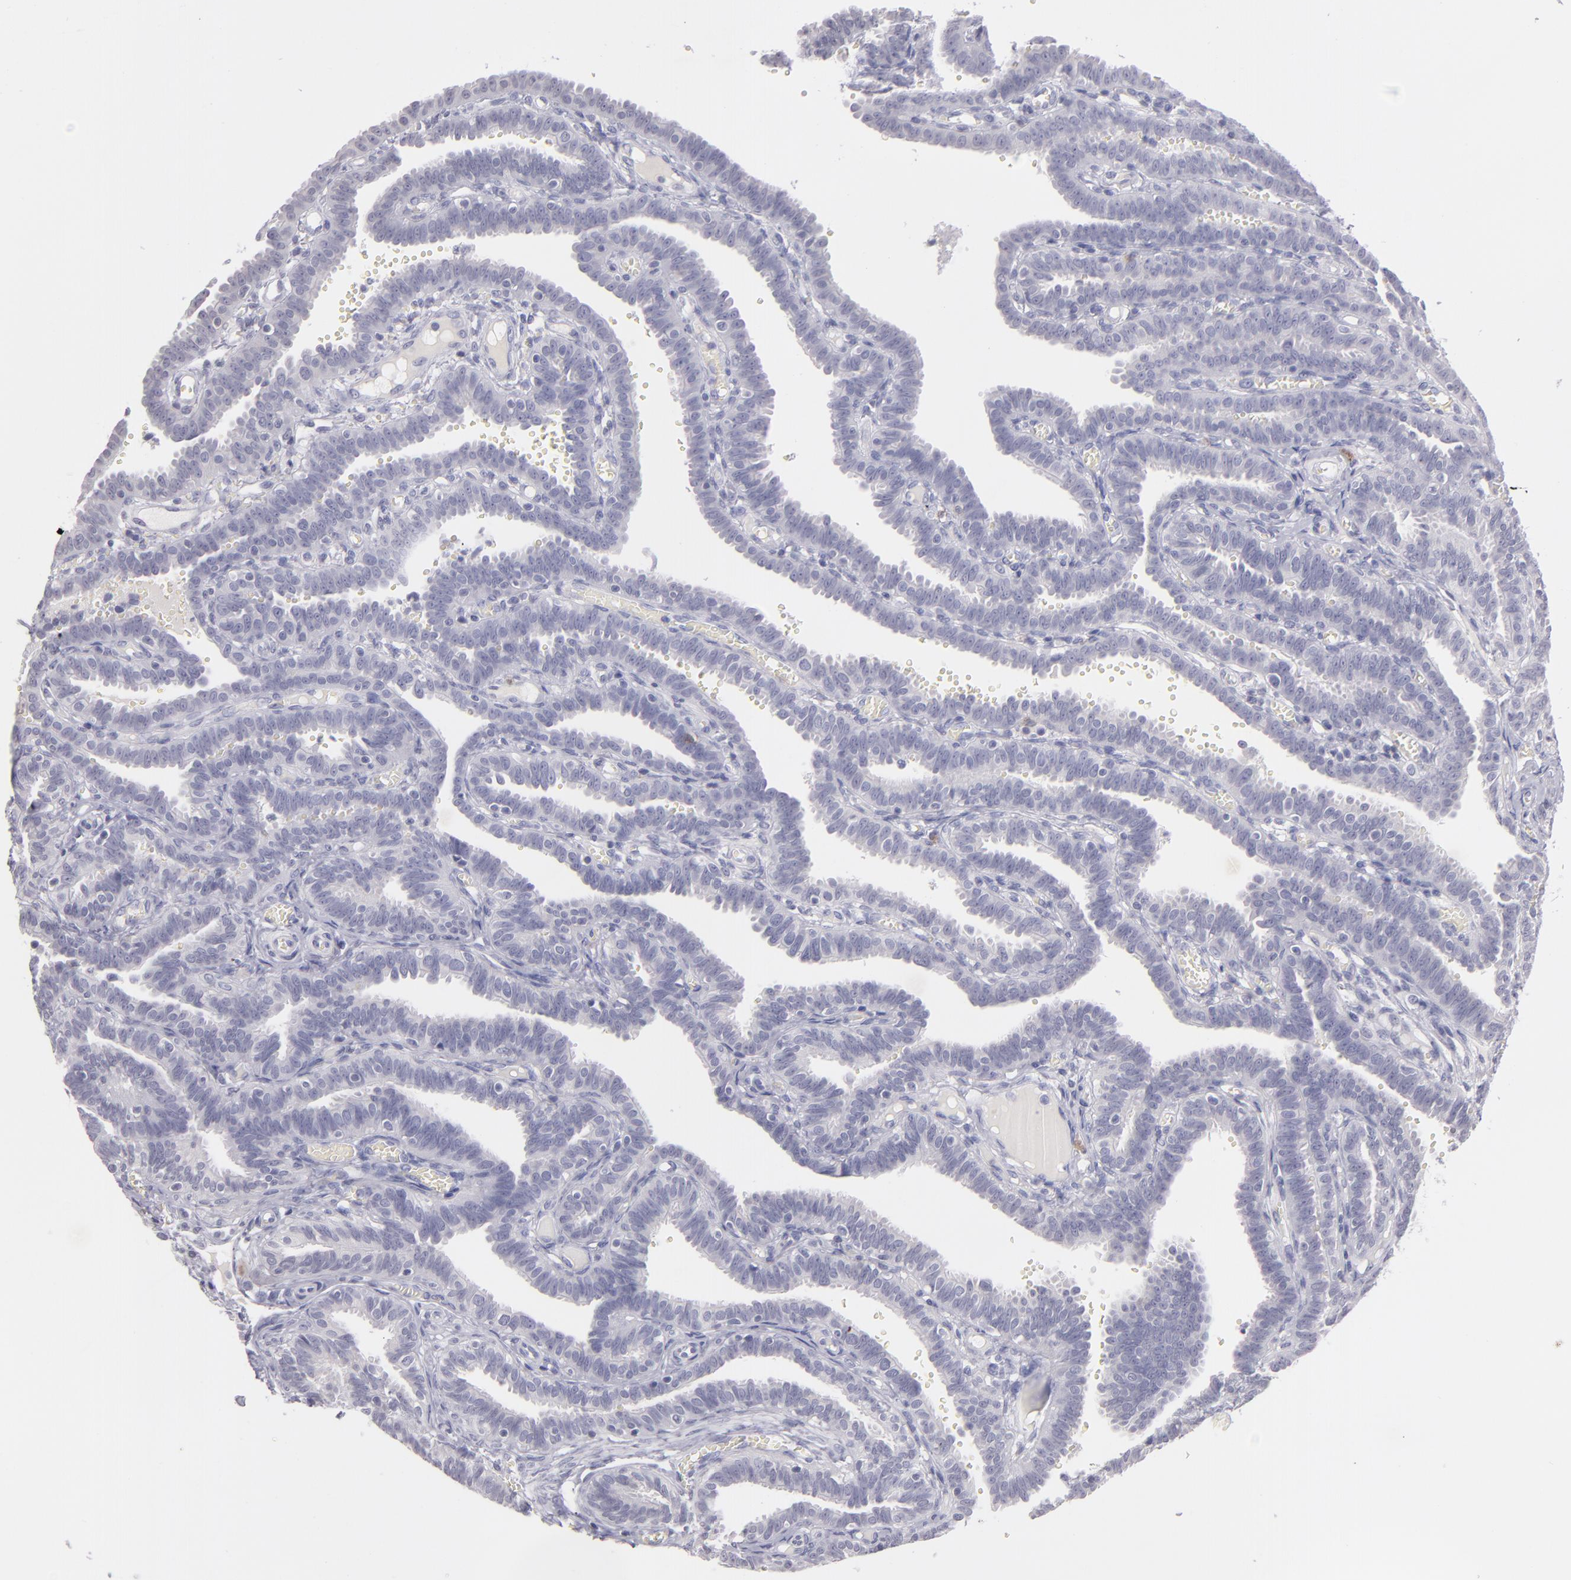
{"staining": {"intensity": "negative", "quantity": "none", "location": "none"}, "tissue": "fallopian tube", "cell_type": "Glandular cells", "image_type": "normal", "snomed": [{"axis": "morphology", "description": "Normal tissue, NOS"}, {"axis": "topography", "description": "Fallopian tube"}], "caption": "Immunohistochemistry of normal fallopian tube displays no expression in glandular cells.", "gene": "IL2RA", "patient": {"sex": "female", "age": 29}}